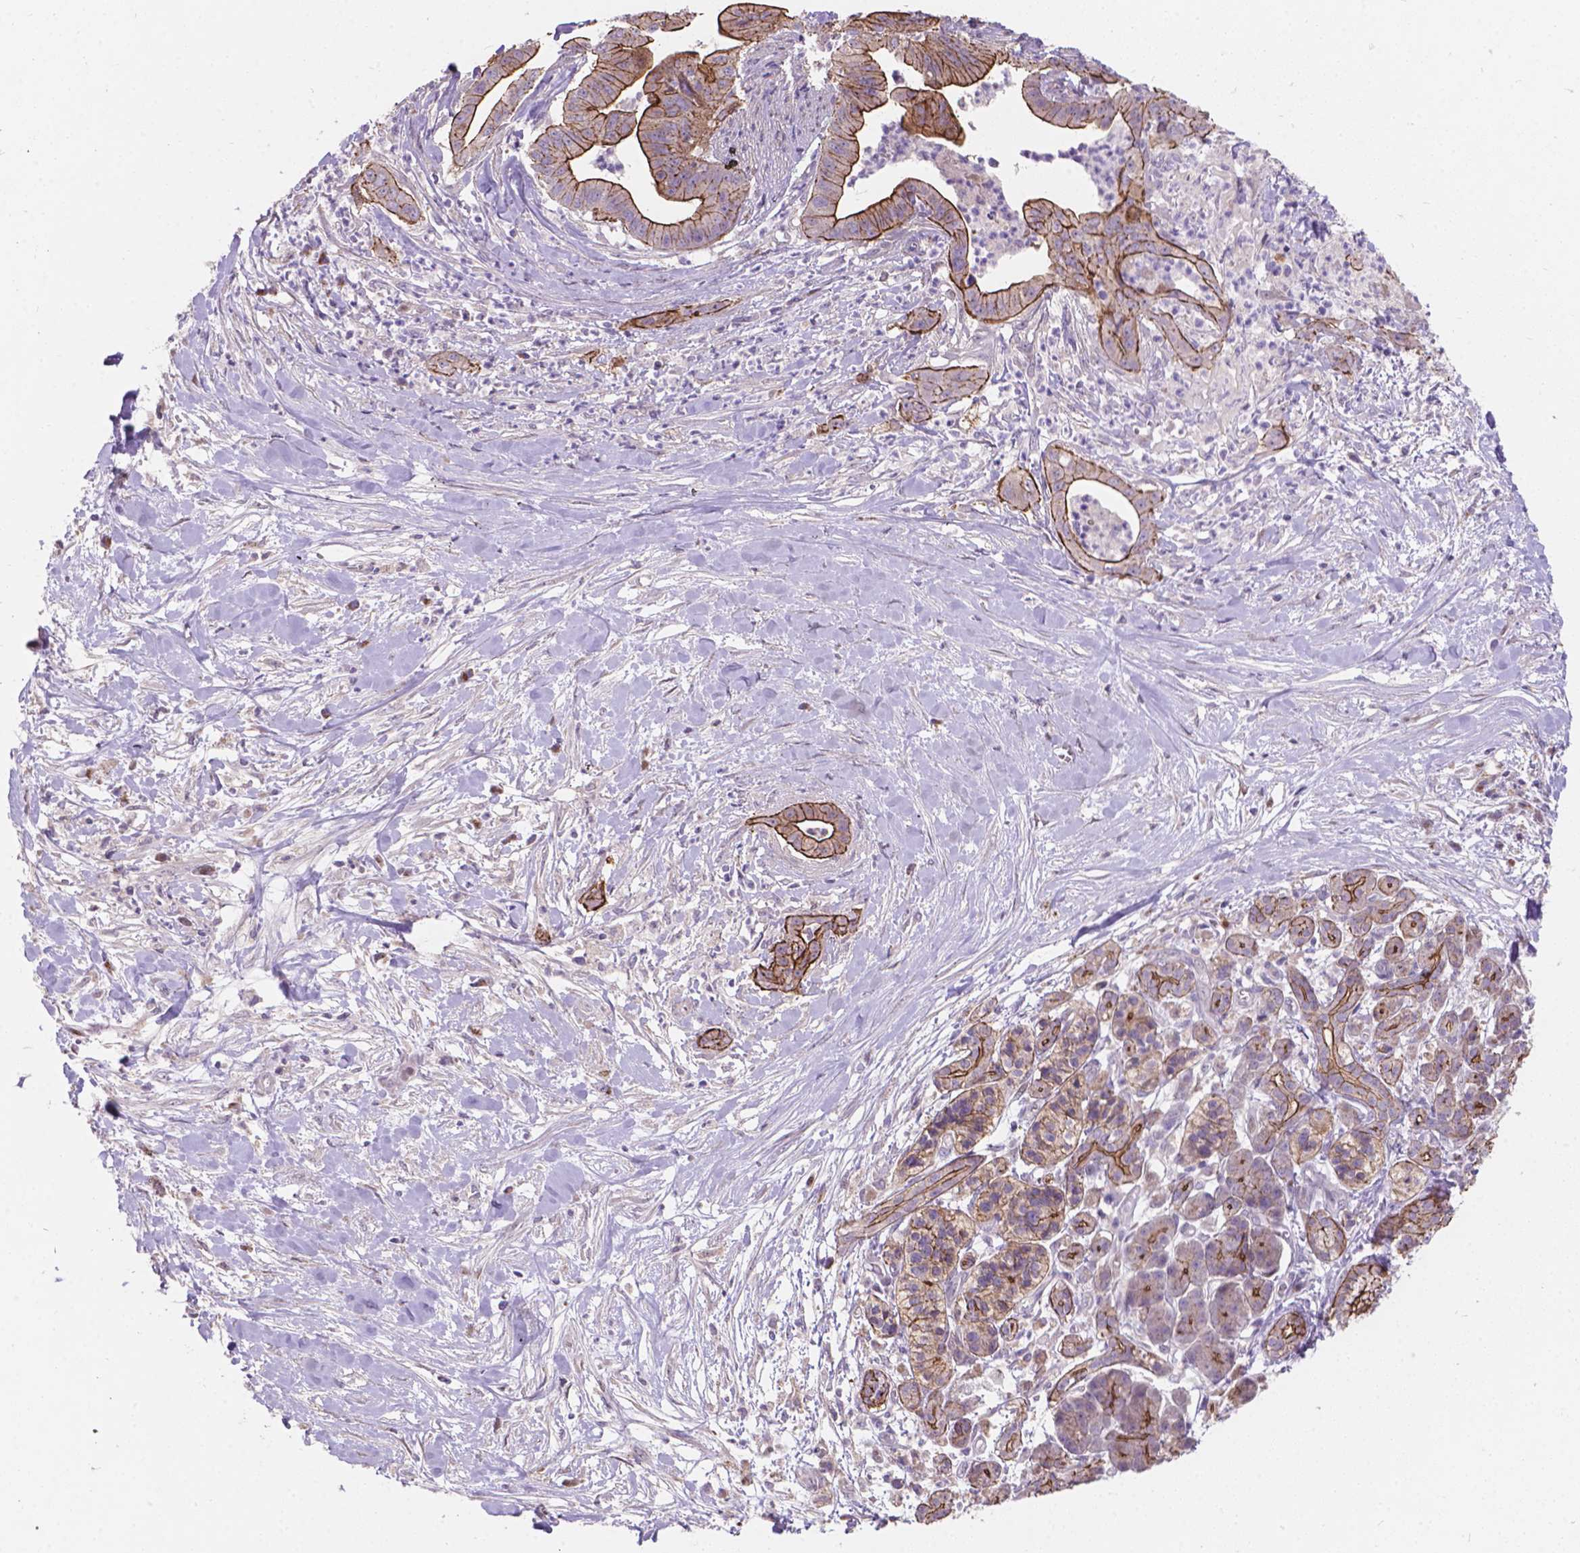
{"staining": {"intensity": "weak", "quantity": "25%-75%", "location": "cytoplasmic/membranous"}, "tissue": "pancreatic cancer", "cell_type": "Tumor cells", "image_type": "cancer", "snomed": [{"axis": "morphology", "description": "Normal tissue, NOS"}, {"axis": "morphology", "description": "Adenocarcinoma, NOS"}, {"axis": "topography", "description": "Lymph node"}, {"axis": "topography", "description": "Pancreas"}], "caption": "Pancreatic cancer (adenocarcinoma) stained with a brown dye displays weak cytoplasmic/membranous positive expression in about 25%-75% of tumor cells.", "gene": "MYH14", "patient": {"sex": "female", "age": 58}}